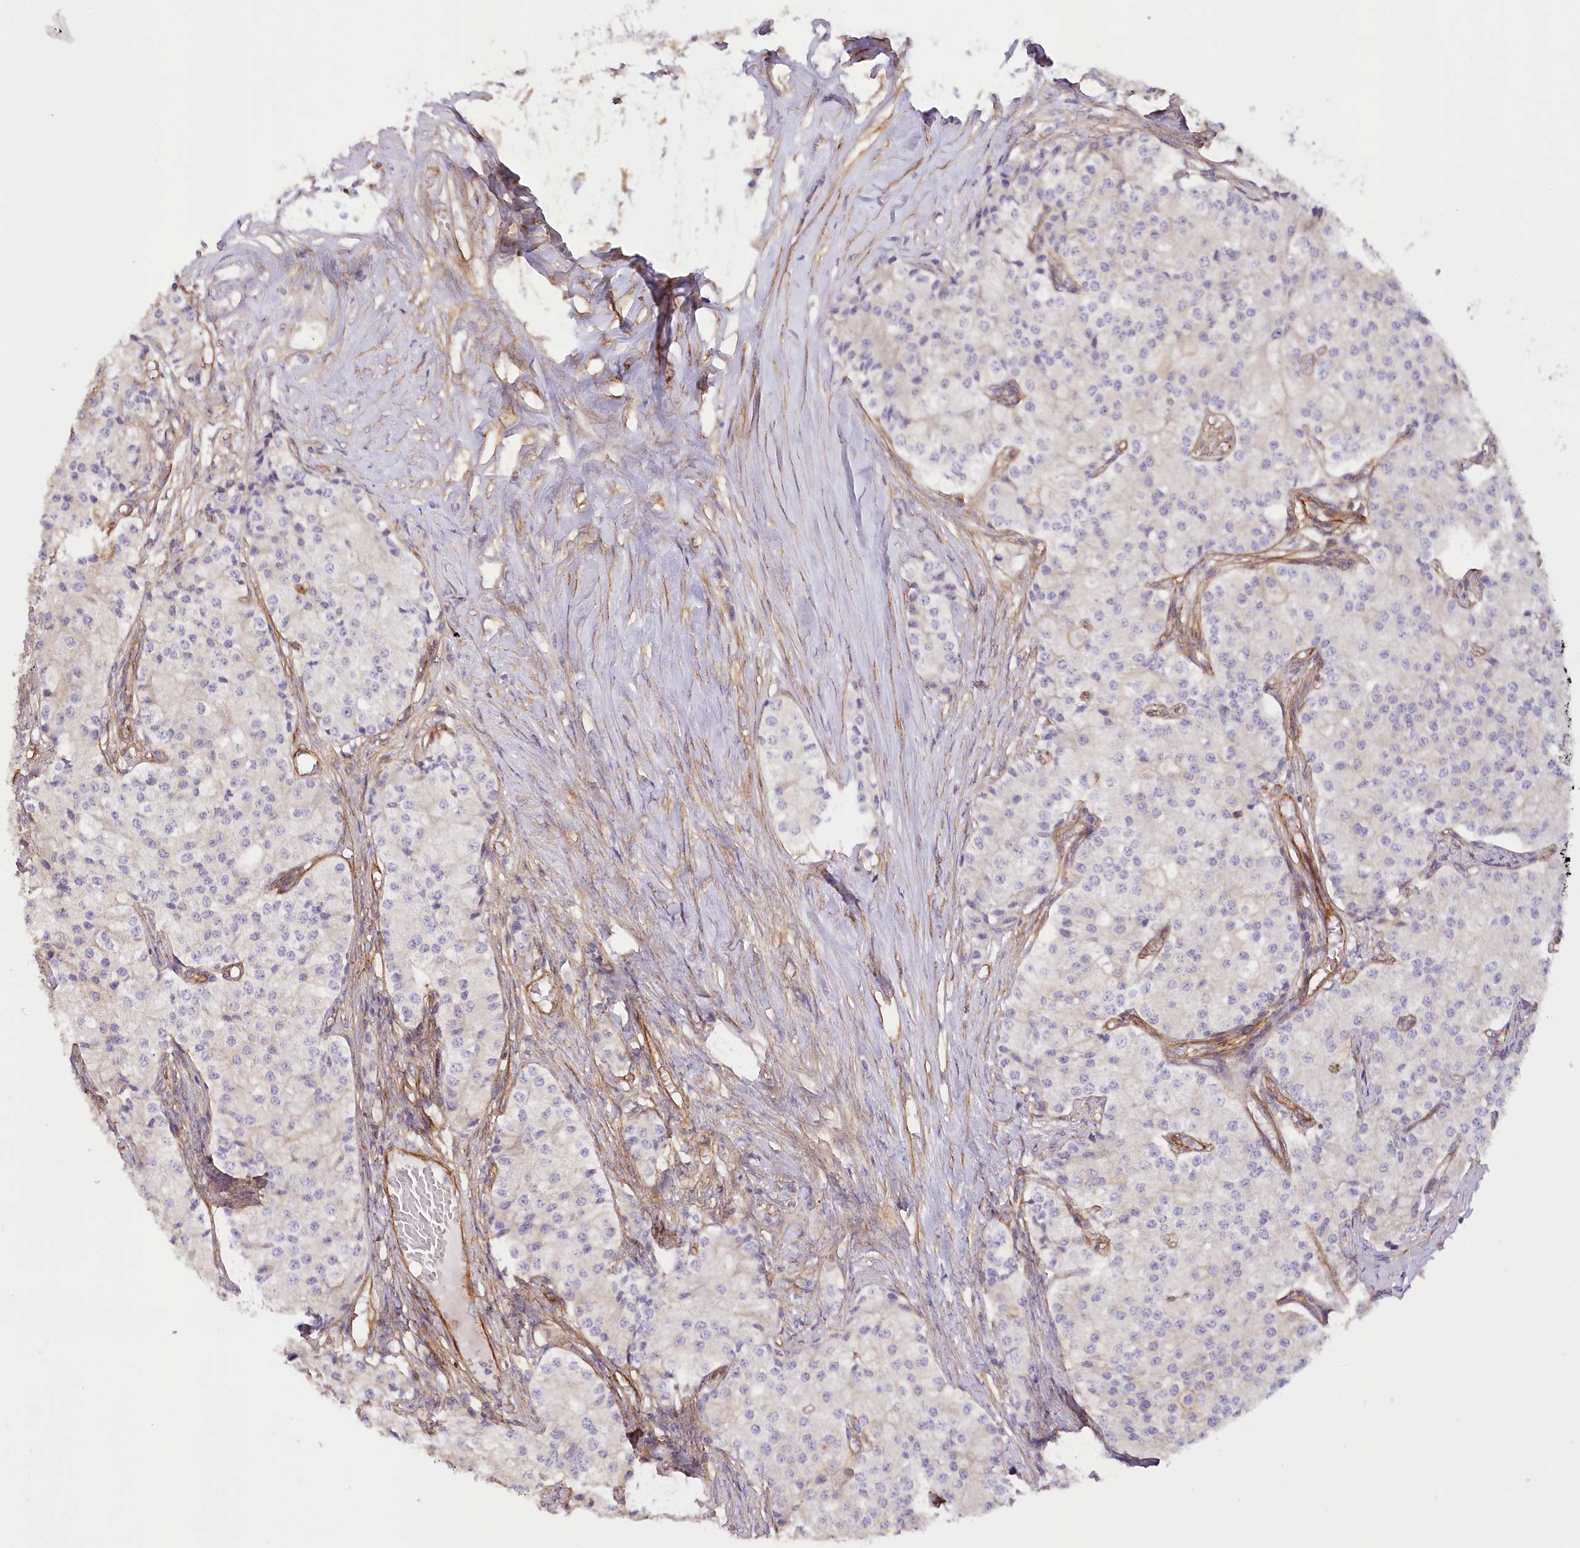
{"staining": {"intensity": "negative", "quantity": "none", "location": "none"}, "tissue": "carcinoid", "cell_type": "Tumor cells", "image_type": "cancer", "snomed": [{"axis": "morphology", "description": "Carcinoid, malignant, NOS"}, {"axis": "topography", "description": "Colon"}], "caption": "This is an immunohistochemistry histopathology image of human carcinoid. There is no positivity in tumor cells.", "gene": "SYNPO2", "patient": {"sex": "female", "age": 52}}